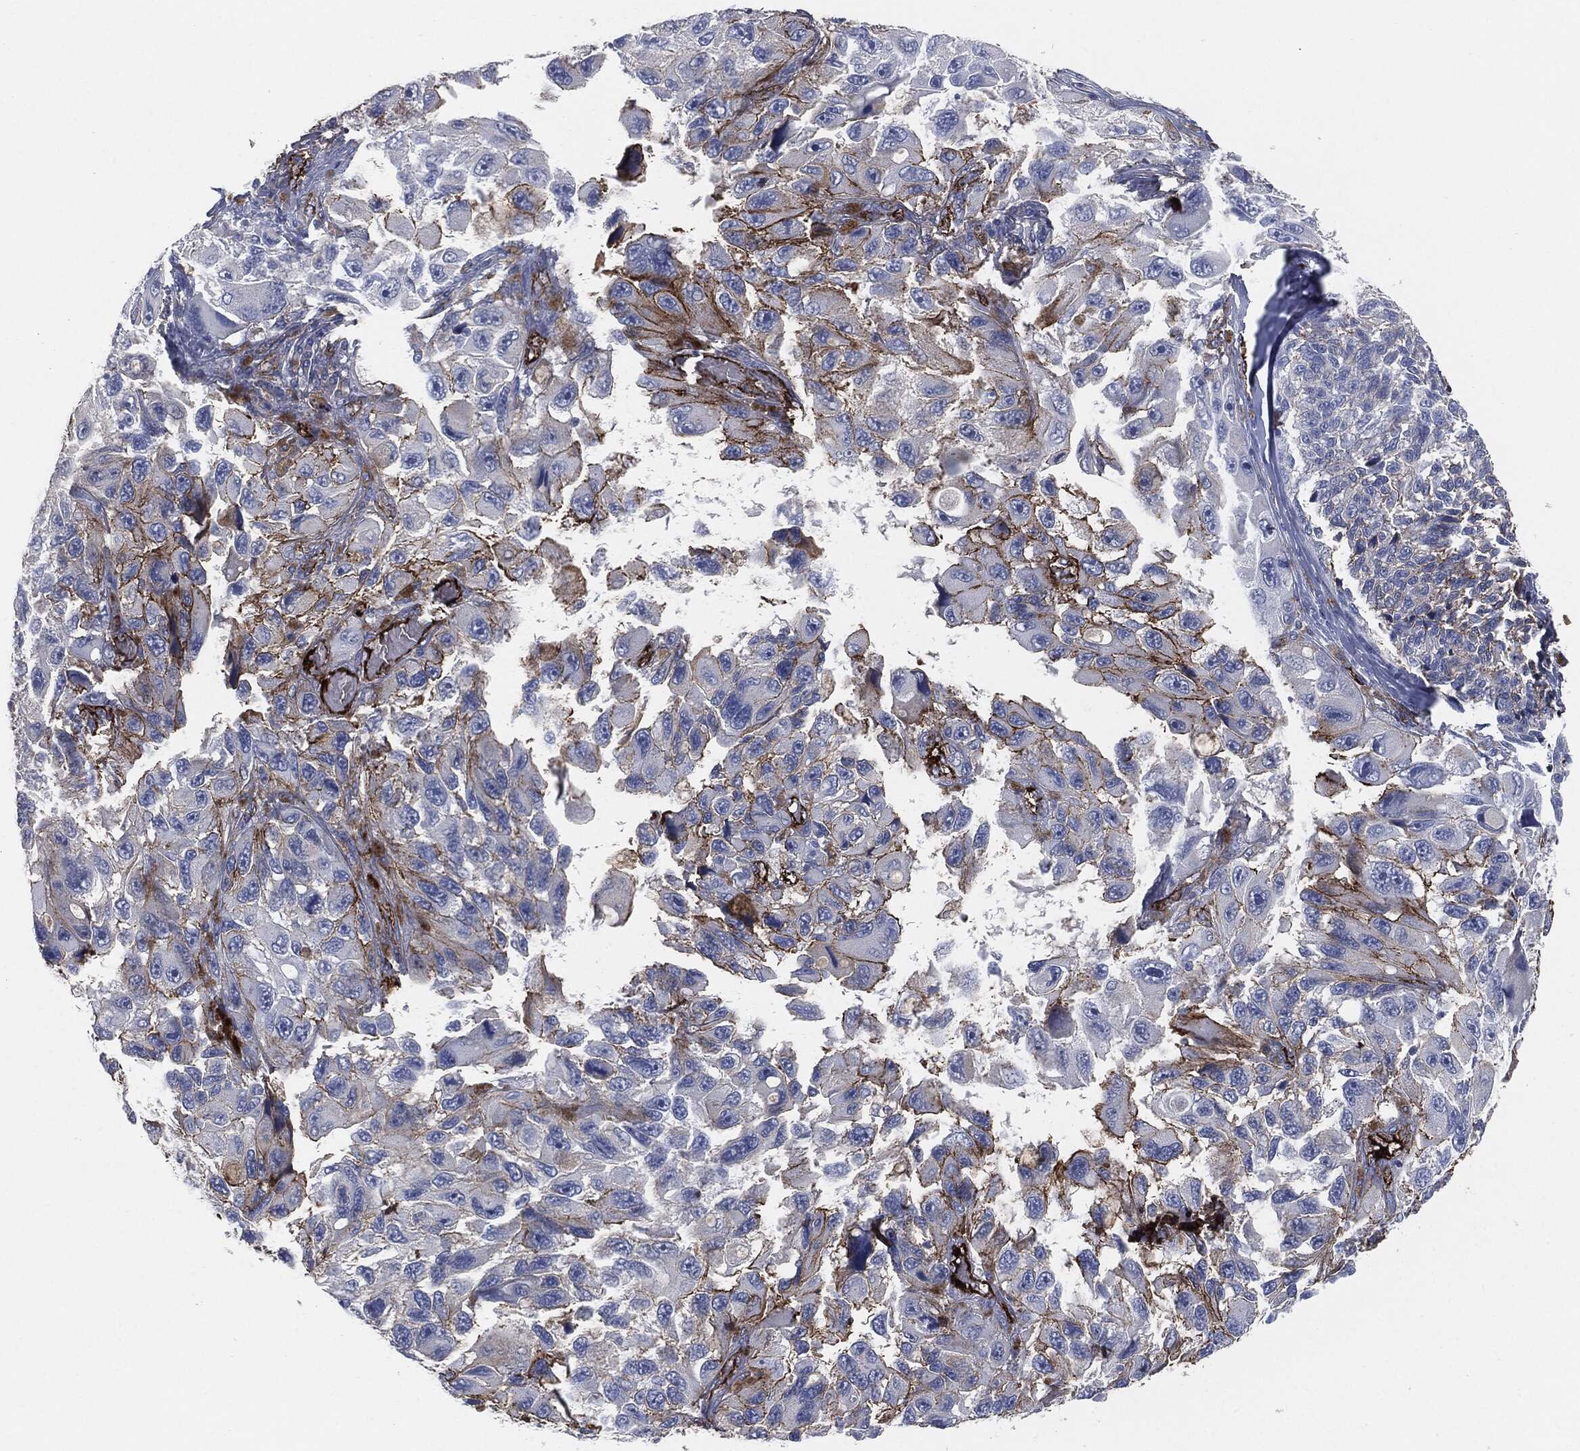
{"staining": {"intensity": "strong", "quantity": "<25%", "location": "cytoplasmic/membranous"}, "tissue": "melanoma", "cell_type": "Tumor cells", "image_type": "cancer", "snomed": [{"axis": "morphology", "description": "Malignant melanoma, NOS"}, {"axis": "topography", "description": "Skin"}], "caption": "DAB (3,3'-diaminobenzidine) immunohistochemical staining of melanoma exhibits strong cytoplasmic/membranous protein positivity in about <25% of tumor cells.", "gene": "APOB", "patient": {"sex": "female", "age": 73}}